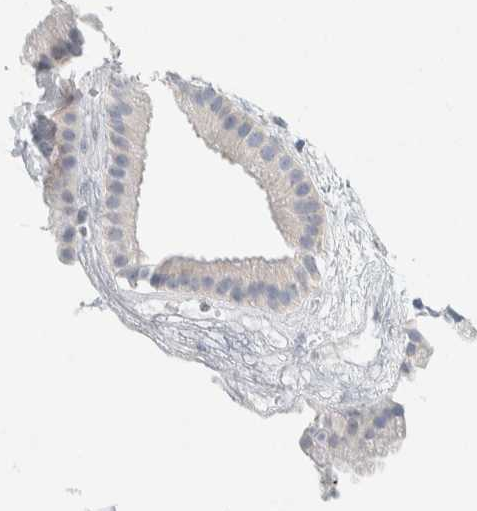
{"staining": {"intensity": "negative", "quantity": "none", "location": "none"}, "tissue": "gallbladder", "cell_type": "Glandular cells", "image_type": "normal", "snomed": [{"axis": "morphology", "description": "Normal tissue, NOS"}, {"axis": "topography", "description": "Gallbladder"}], "caption": "Human gallbladder stained for a protein using IHC reveals no staining in glandular cells.", "gene": "ALOX12B", "patient": {"sex": "female", "age": 64}}